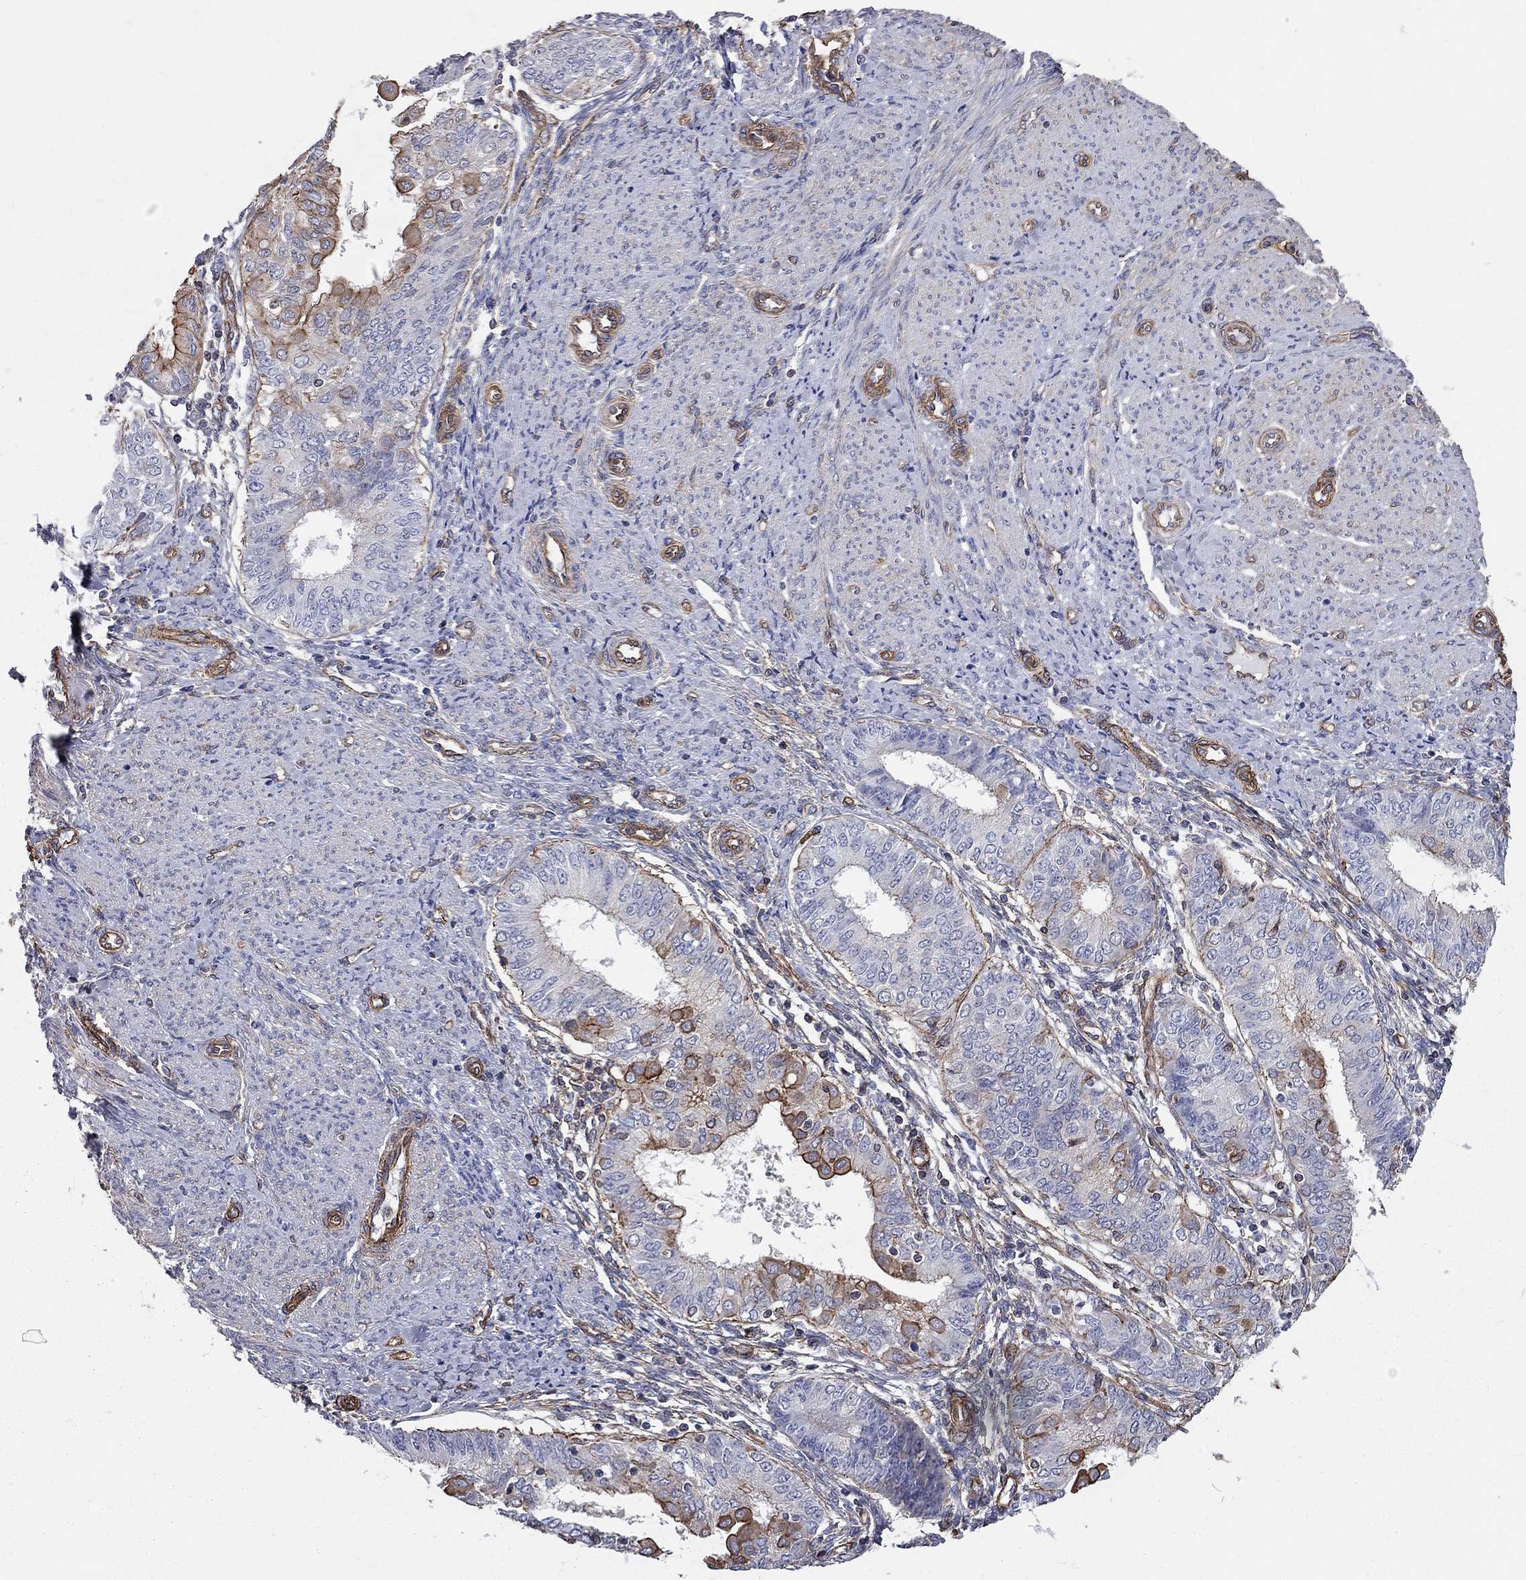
{"staining": {"intensity": "strong", "quantity": "<25%", "location": "cytoplasmic/membranous"}, "tissue": "endometrial cancer", "cell_type": "Tumor cells", "image_type": "cancer", "snomed": [{"axis": "morphology", "description": "Adenocarcinoma, NOS"}, {"axis": "topography", "description": "Endometrium"}], "caption": "A brown stain labels strong cytoplasmic/membranous expression of a protein in human endometrial cancer tumor cells. (DAB (3,3'-diaminobenzidine) IHC with brightfield microscopy, high magnification).", "gene": "BICDL2", "patient": {"sex": "female", "age": 68}}